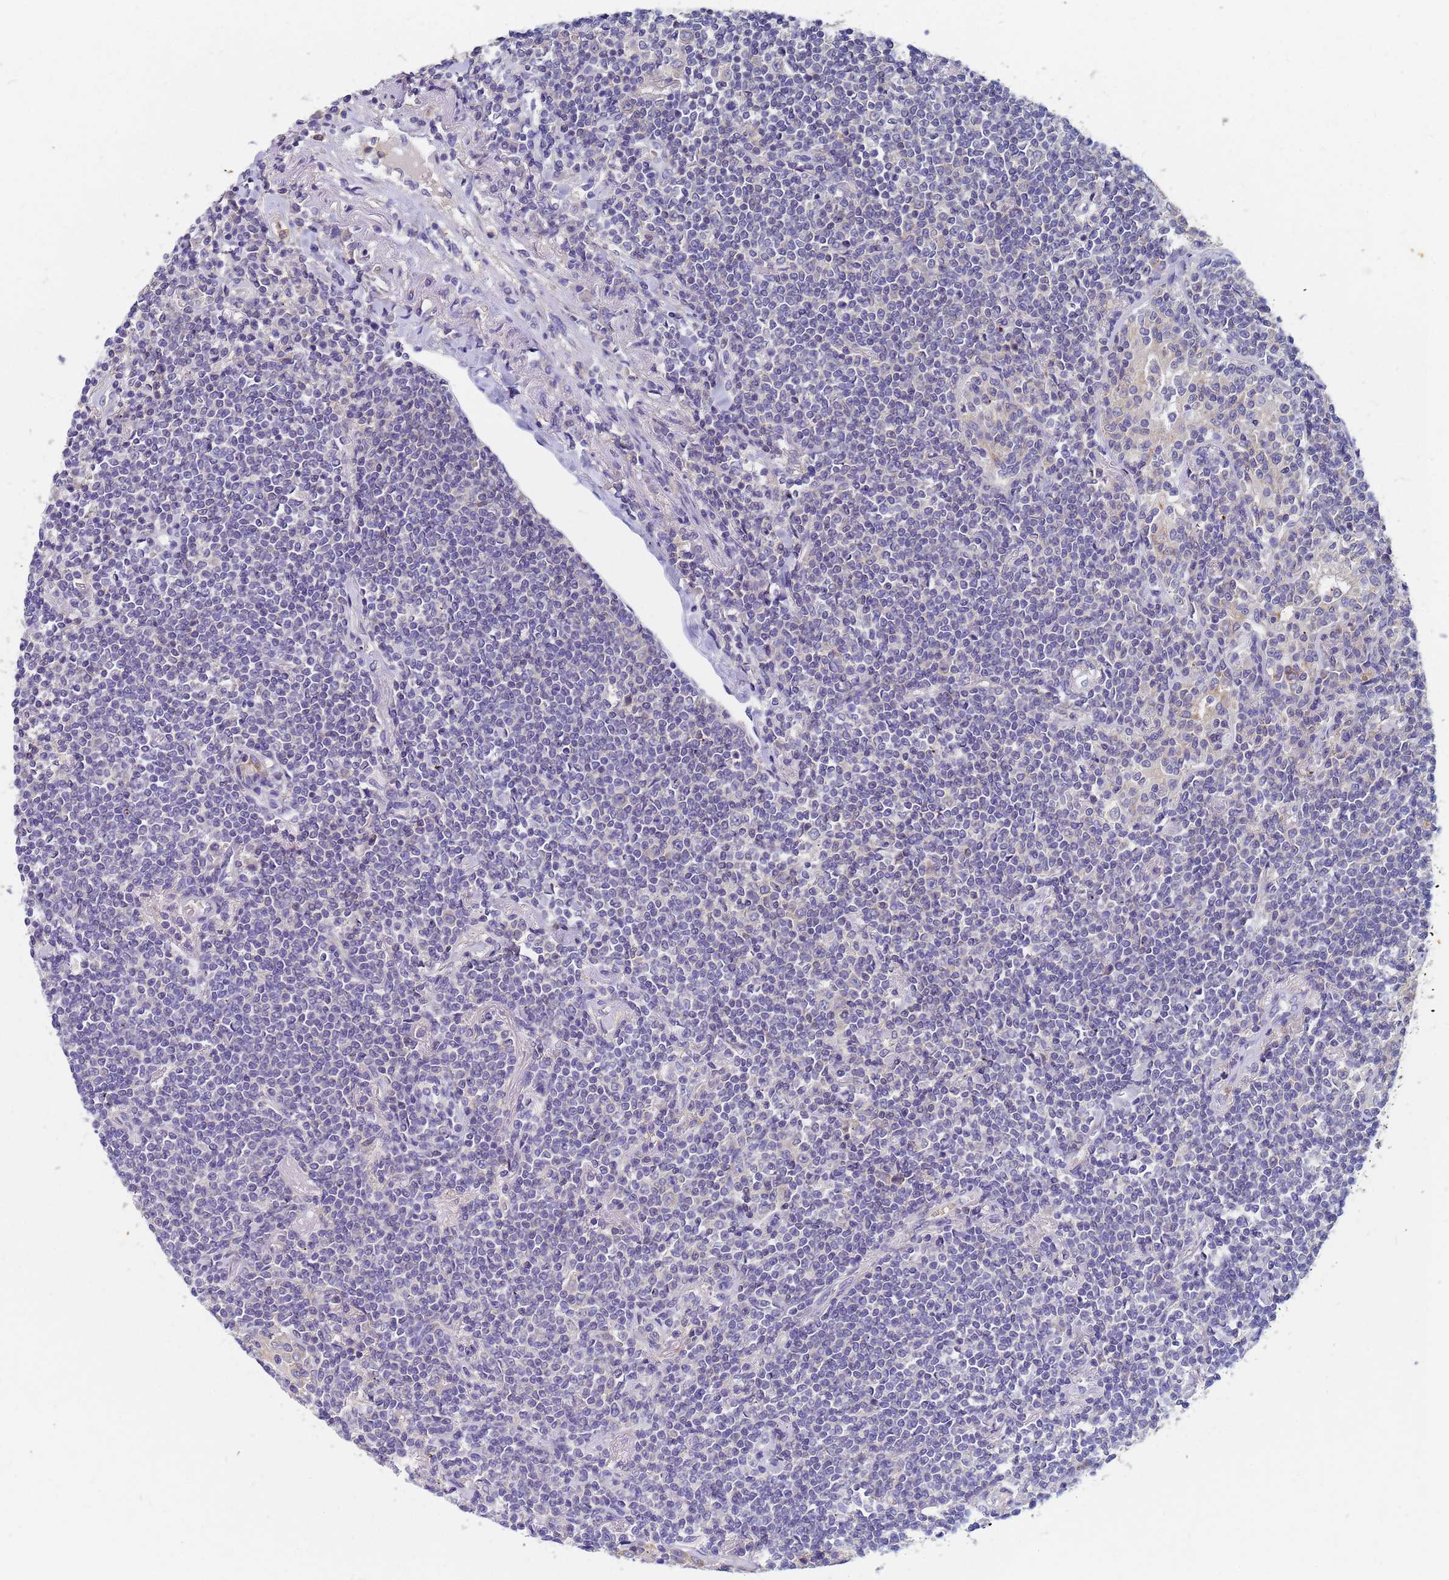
{"staining": {"intensity": "negative", "quantity": "none", "location": "none"}, "tissue": "lymphoma", "cell_type": "Tumor cells", "image_type": "cancer", "snomed": [{"axis": "morphology", "description": "Malignant lymphoma, non-Hodgkin's type, Low grade"}, {"axis": "topography", "description": "Lung"}], "caption": "DAB immunohistochemical staining of human lymphoma shows no significant expression in tumor cells.", "gene": "TTLL11", "patient": {"sex": "female", "age": 71}}